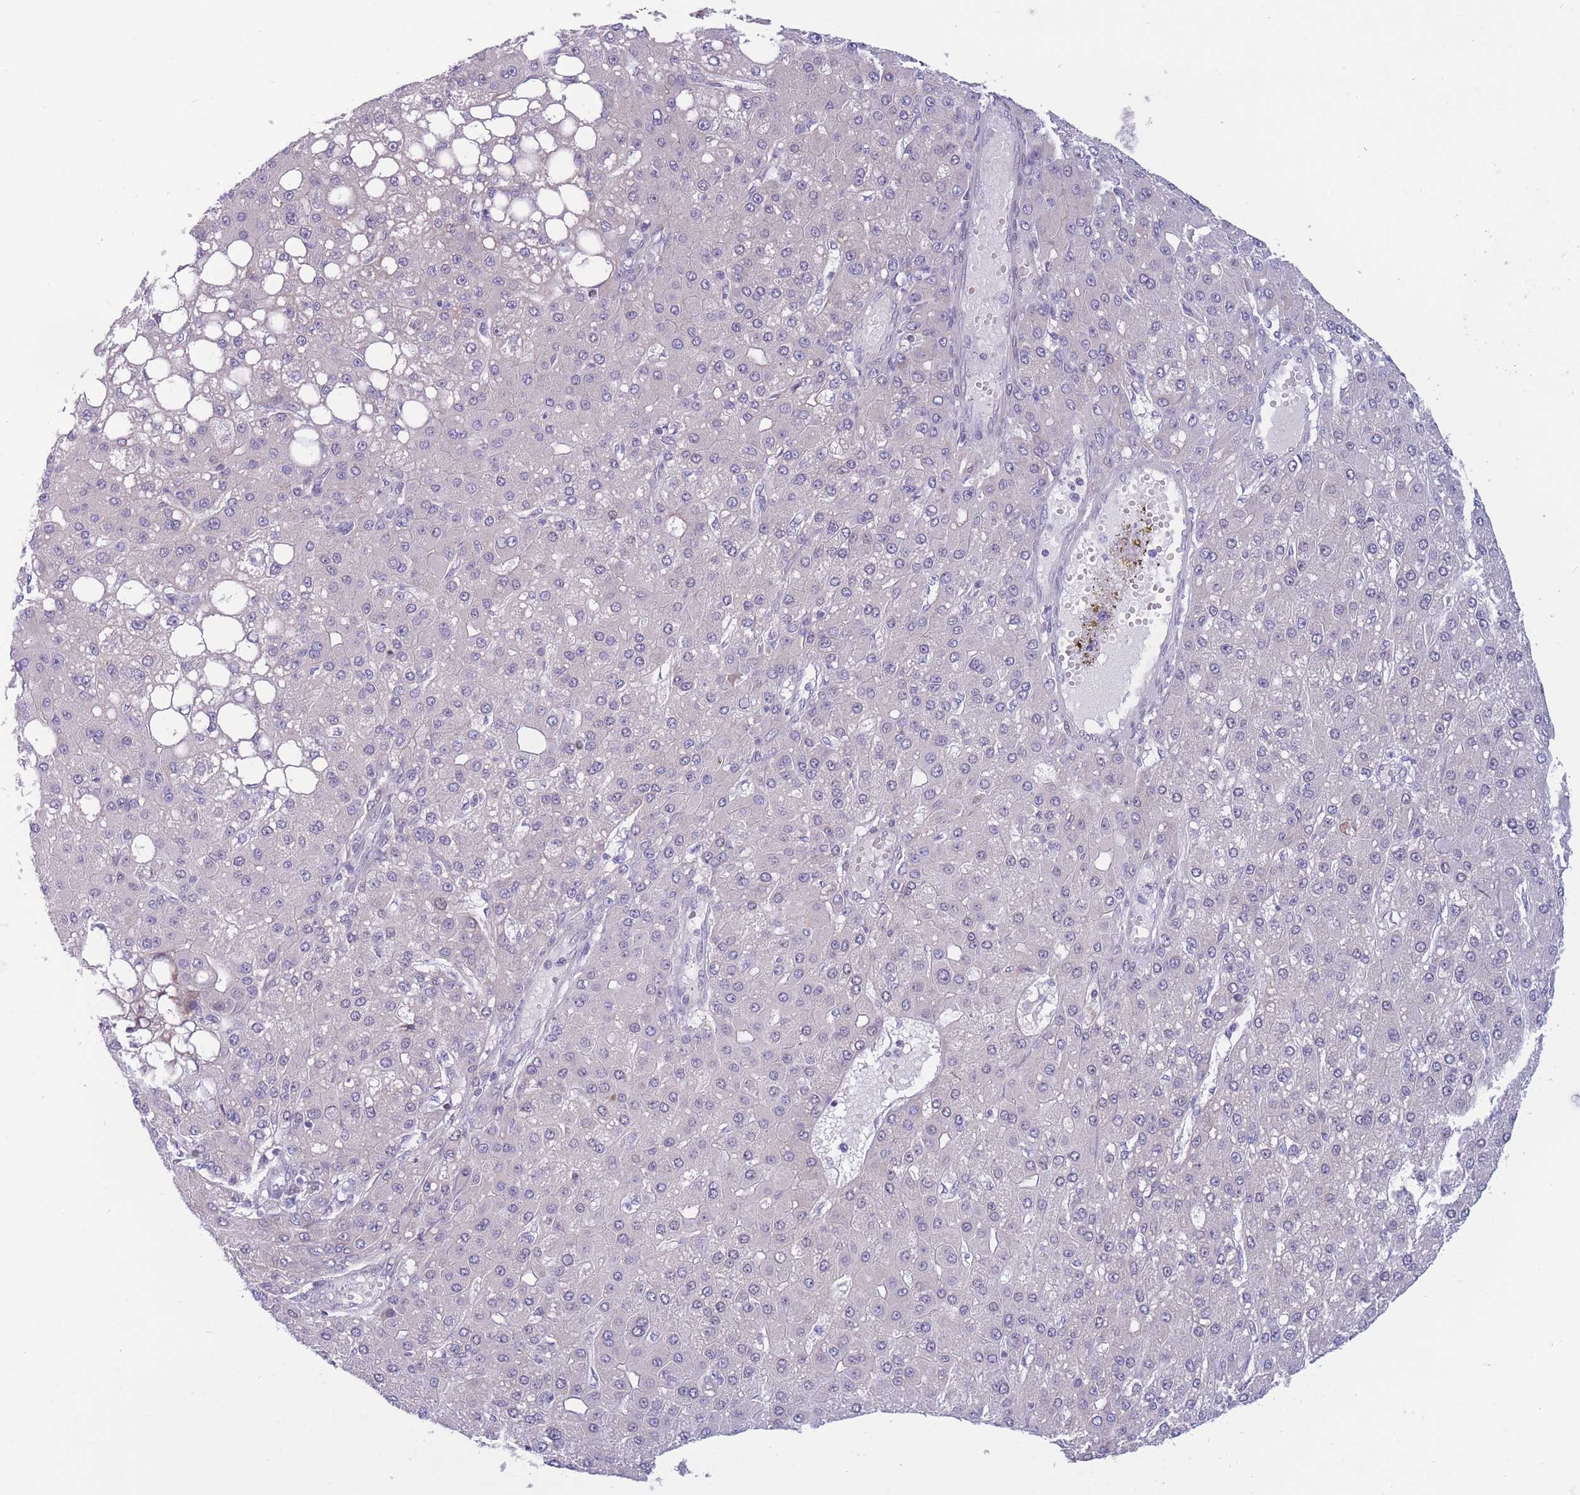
{"staining": {"intensity": "negative", "quantity": "none", "location": "none"}, "tissue": "liver cancer", "cell_type": "Tumor cells", "image_type": "cancer", "snomed": [{"axis": "morphology", "description": "Carcinoma, Hepatocellular, NOS"}, {"axis": "topography", "description": "Liver"}], "caption": "Liver cancer (hepatocellular carcinoma) stained for a protein using immunohistochemistry (IHC) reveals no positivity tumor cells.", "gene": "BCL9L", "patient": {"sex": "male", "age": 67}}